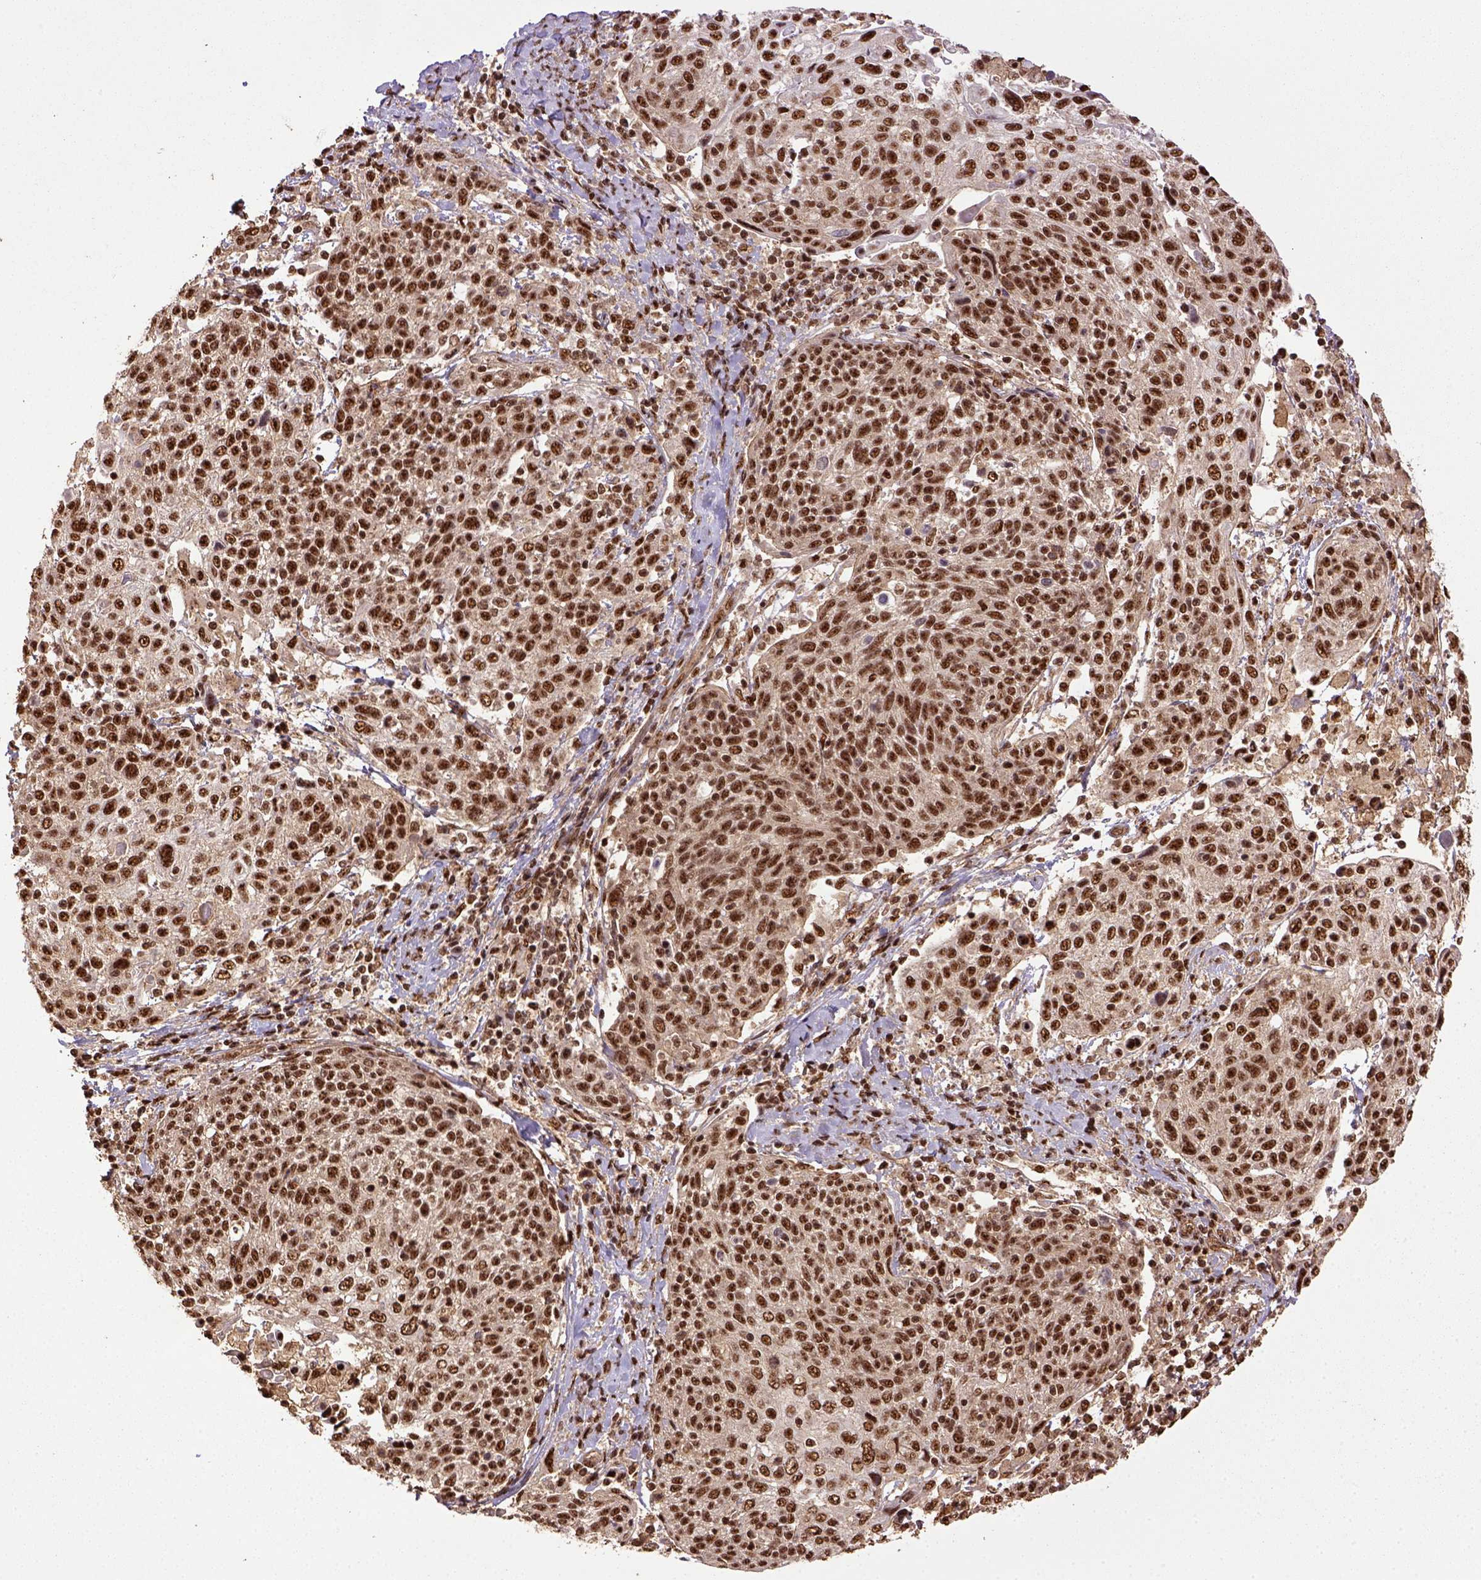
{"staining": {"intensity": "moderate", "quantity": ">75%", "location": "nuclear"}, "tissue": "cervical cancer", "cell_type": "Tumor cells", "image_type": "cancer", "snomed": [{"axis": "morphology", "description": "Squamous cell carcinoma, NOS"}, {"axis": "topography", "description": "Cervix"}], "caption": "Cervical cancer stained with DAB (3,3'-diaminobenzidine) immunohistochemistry displays medium levels of moderate nuclear staining in approximately >75% of tumor cells.", "gene": "PPIG", "patient": {"sex": "female", "age": 61}}